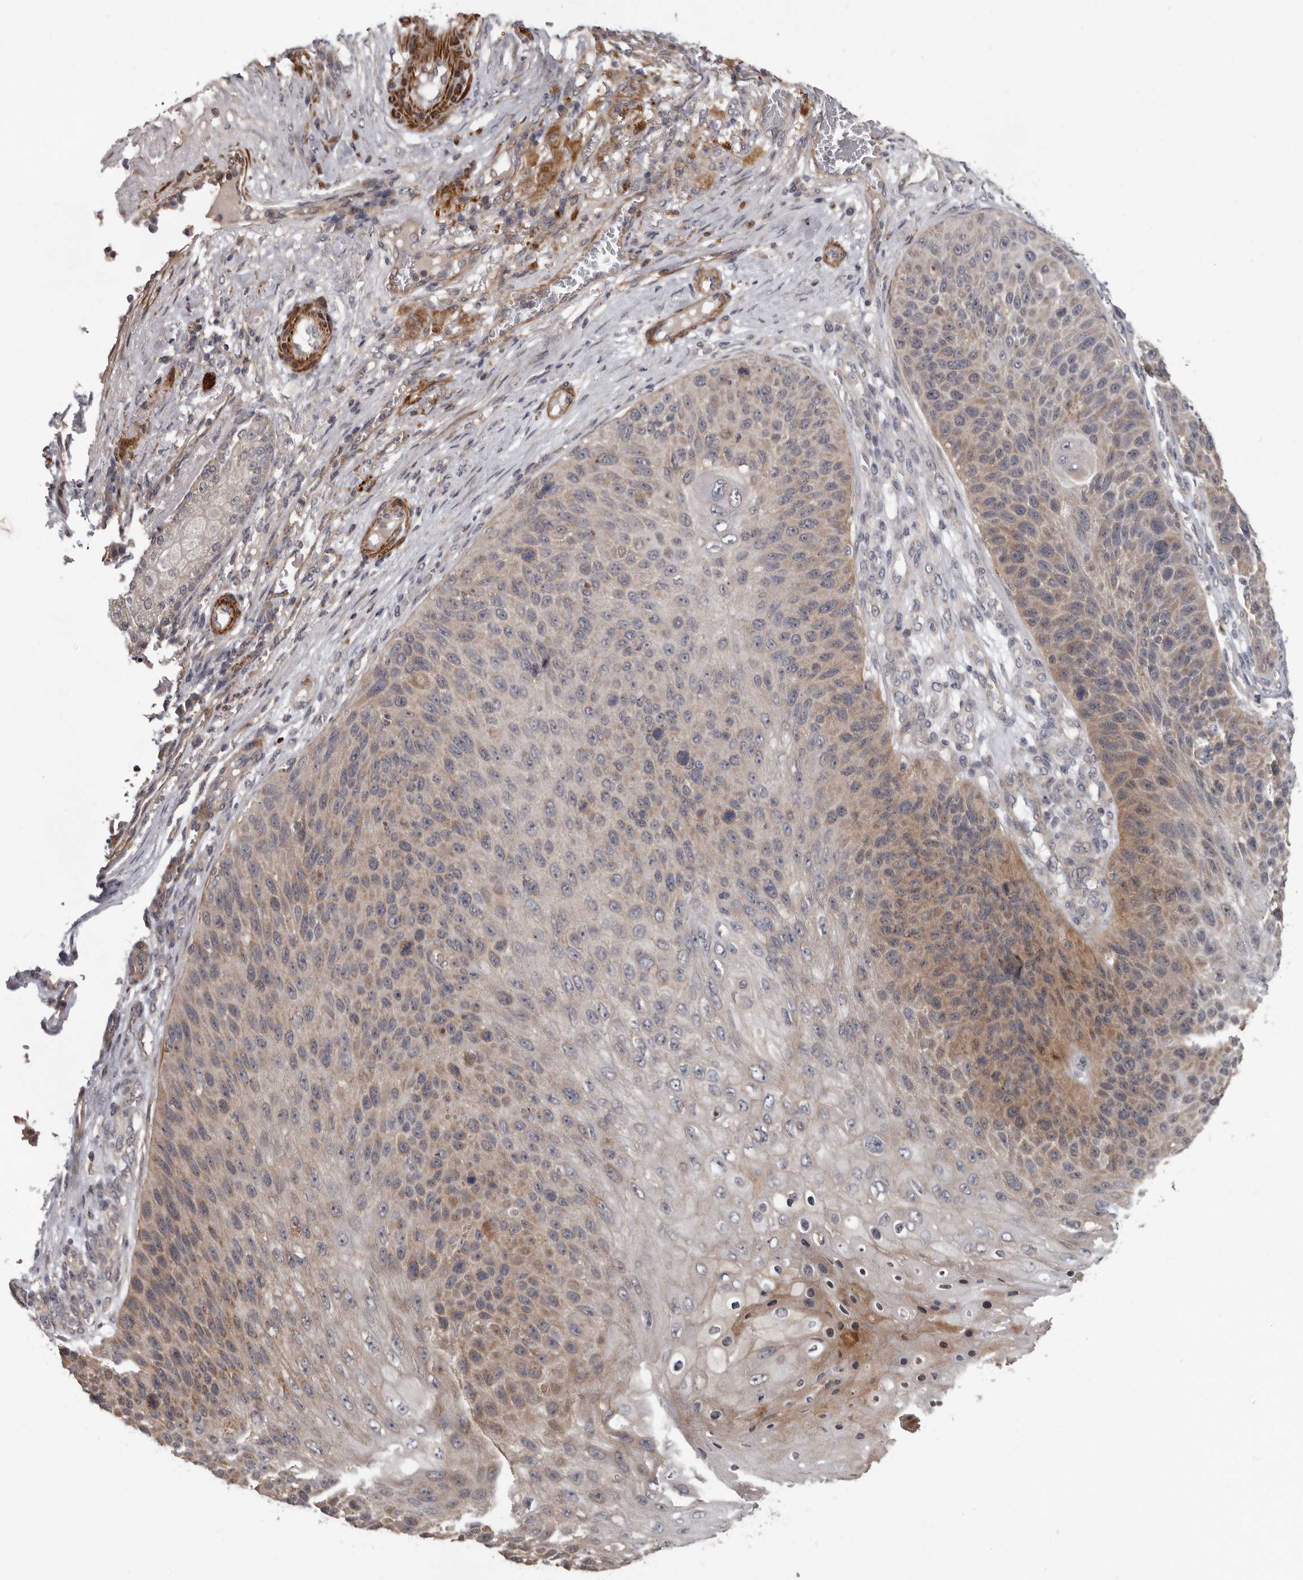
{"staining": {"intensity": "weak", "quantity": "25%-75%", "location": "cytoplasmic/membranous"}, "tissue": "skin cancer", "cell_type": "Tumor cells", "image_type": "cancer", "snomed": [{"axis": "morphology", "description": "Squamous cell carcinoma, NOS"}, {"axis": "topography", "description": "Skin"}], "caption": "Skin cancer (squamous cell carcinoma) stained with a brown dye displays weak cytoplasmic/membranous positive staining in approximately 25%-75% of tumor cells.", "gene": "FGFR4", "patient": {"sex": "female", "age": 88}}